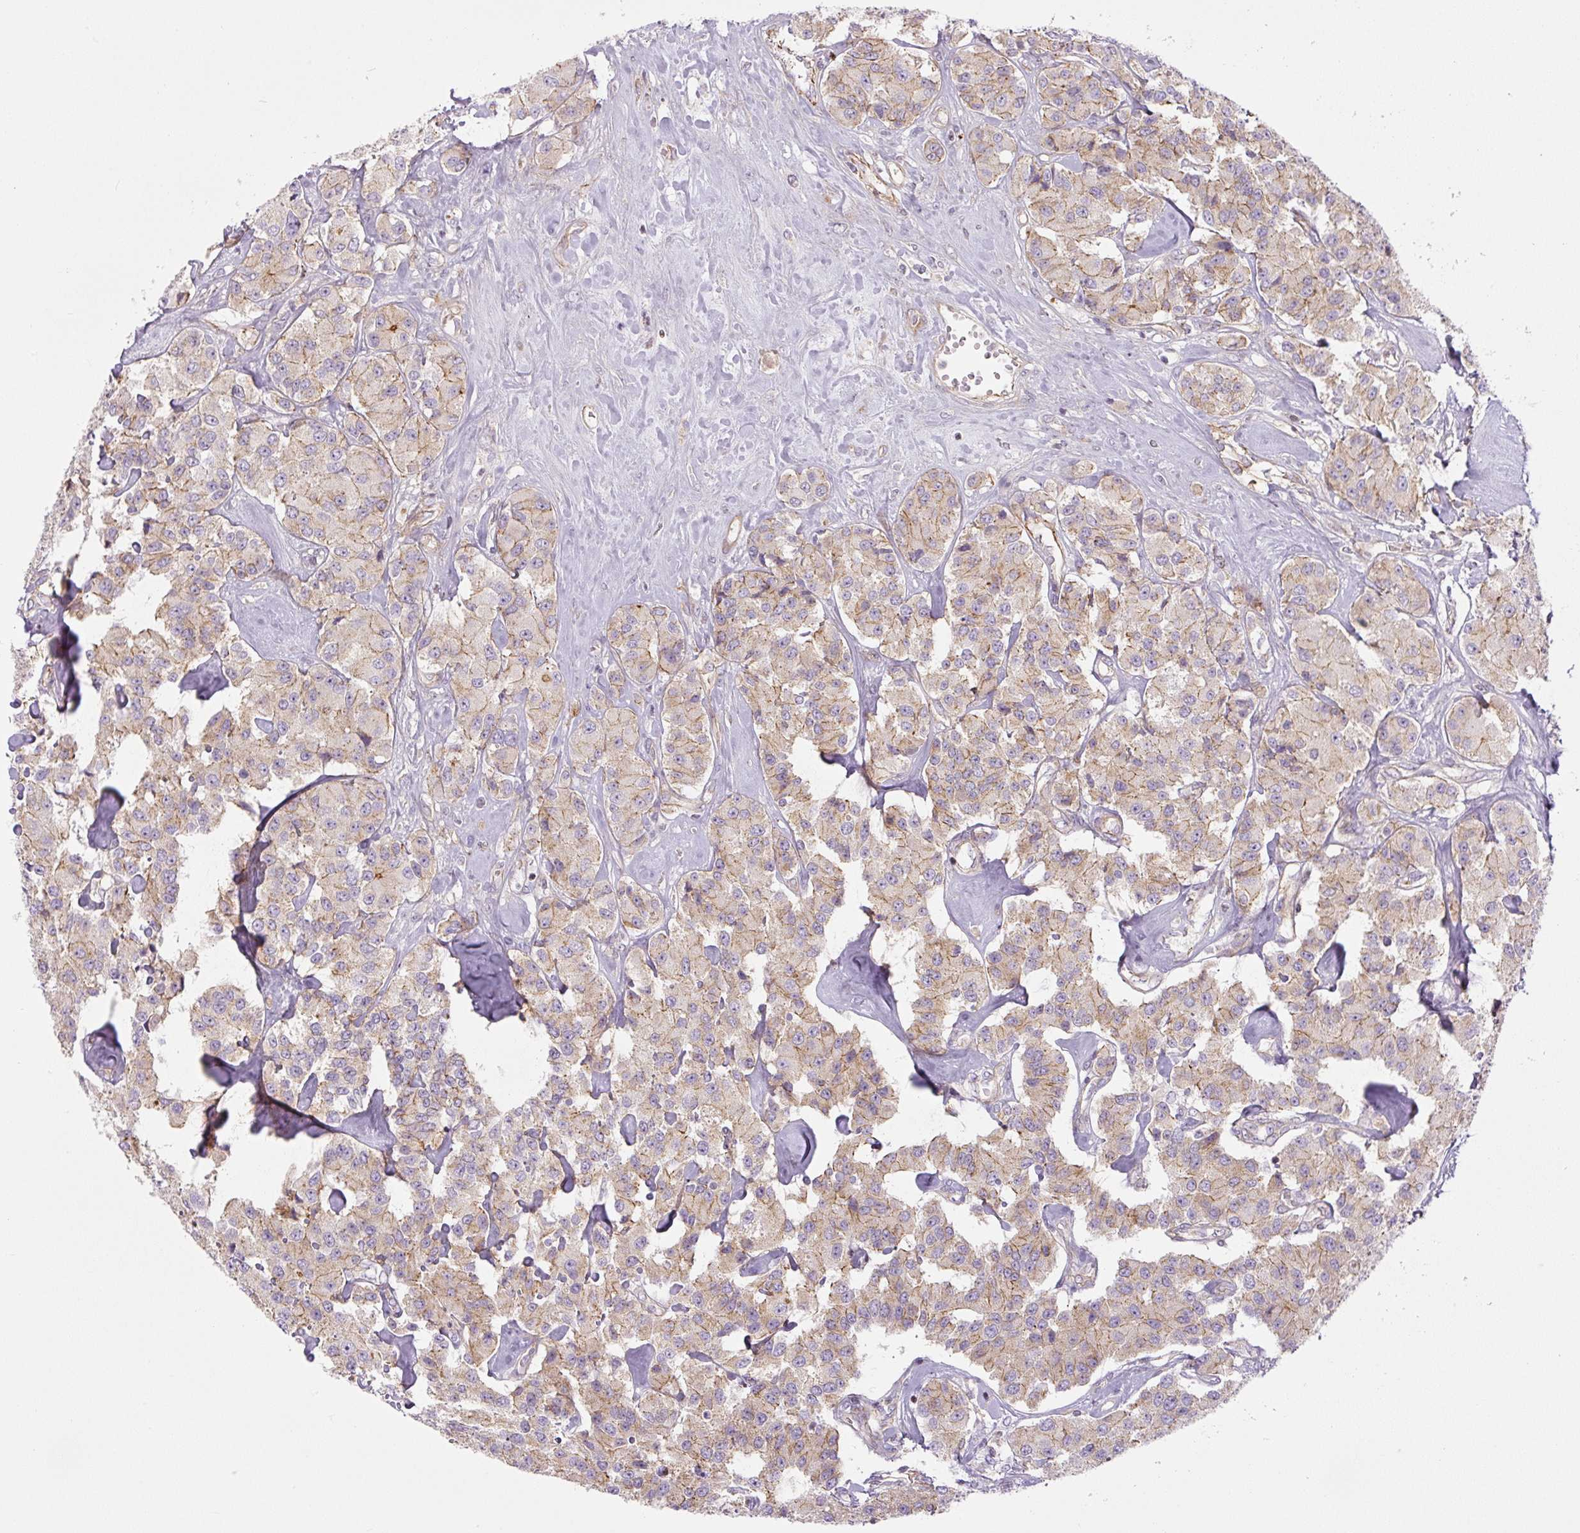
{"staining": {"intensity": "weak", "quantity": "25%-75%", "location": "cytoplasmic/membranous"}, "tissue": "carcinoid", "cell_type": "Tumor cells", "image_type": "cancer", "snomed": [{"axis": "morphology", "description": "Carcinoid, malignant, NOS"}, {"axis": "topography", "description": "Pancreas"}], "caption": "Immunohistochemistry of malignant carcinoid shows low levels of weak cytoplasmic/membranous staining in approximately 25%-75% of tumor cells. The staining is performed using DAB brown chromogen to label protein expression. The nuclei are counter-stained blue using hematoxylin.", "gene": "CCNI2", "patient": {"sex": "male", "age": 41}}